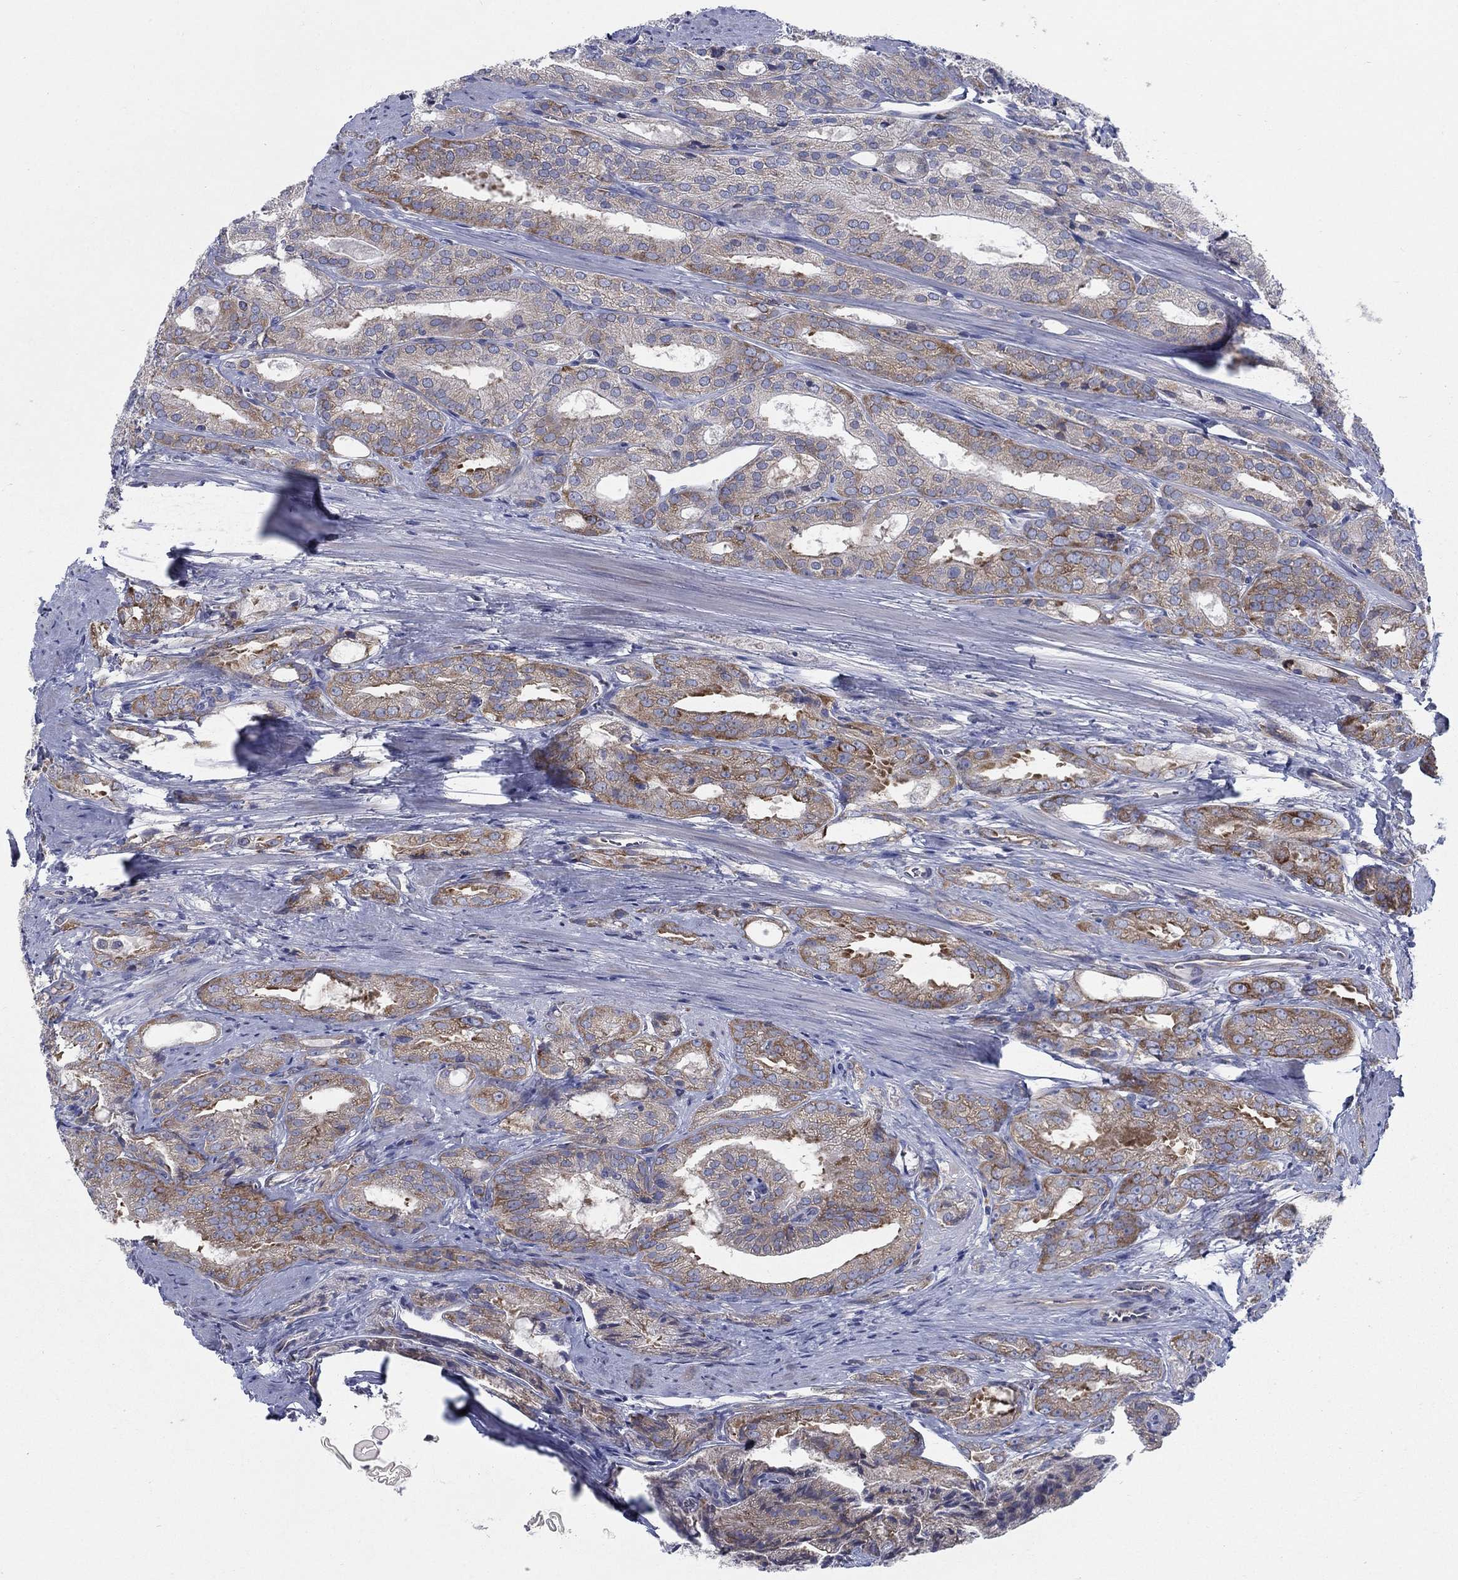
{"staining": {"intensity": "strong", "quantity": "<25%", "location": "cytoplasmic/membranous"}, "tissue": "prostate cancer", "cell_type": "Tumor cells", "image_type": "cancer", "snomed": [{"axis": "morphology", "description": "Adenocarcinoma, NOS"}, {"axis": "morphology", "description": "Adenocarcinoma, High grade"}, {"axis": "topography", "description": "Prostate"}], "caption": "An IHC image of neoplastic tissue is shown. Protein staining in brown labels strong cytoplasmic/membranous positivity in prostate cancer within tumor cells. The staining was performed using DAB, with brown indicating positive protein expression. Nuclei are stained blue with hematoxylin.", "gene": "TMEM59", "patient": {"sex": "male", "age": 70}}